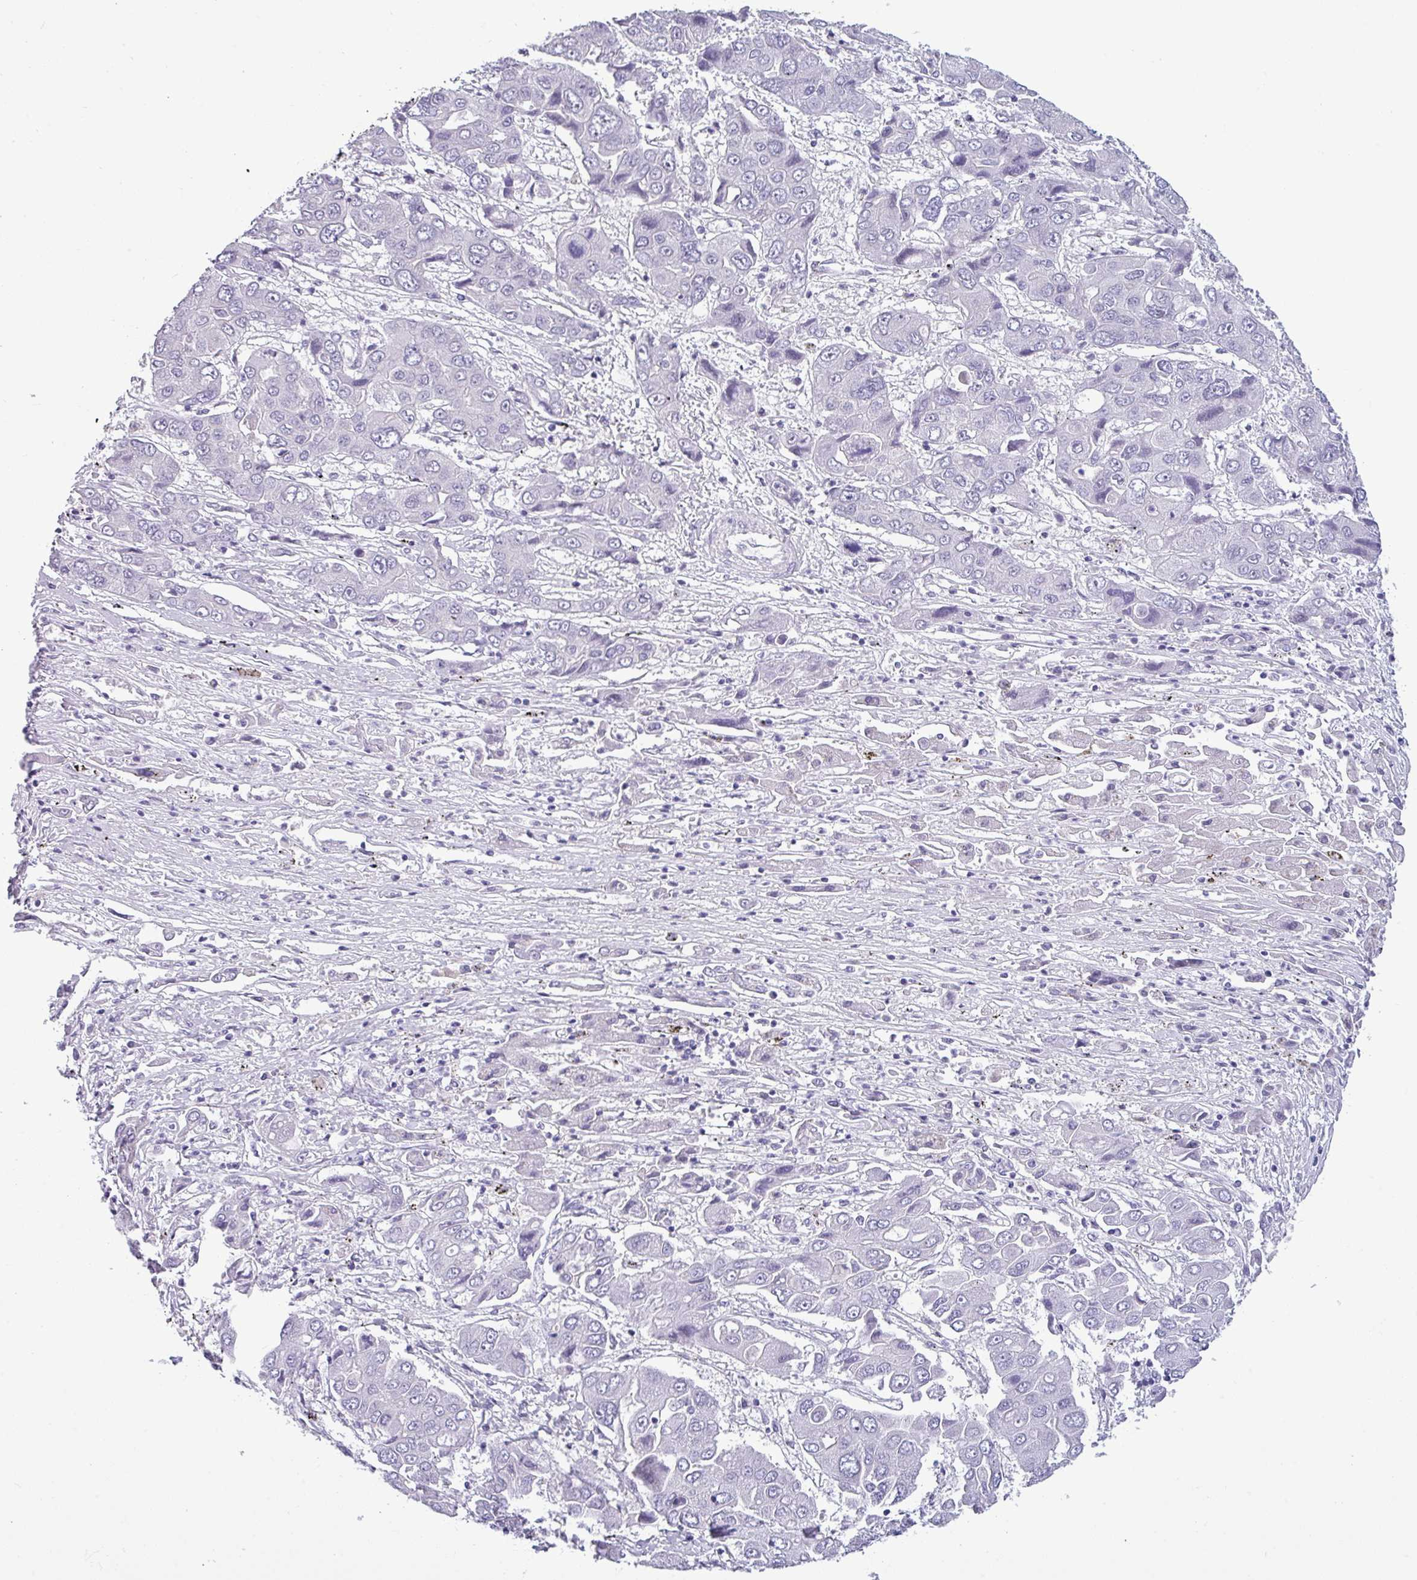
{"staining": {"intensity": "negative", "quantity": "none", "location": "none"}, "tissue": "liver cancer", "cell_type": "Tumor cells", "image_type": "cancer", "snomed": [{"axis": "morphology", "description": "Cholangiocarcinoma"}, {"axis": "topography", "description": "Liver"}], "caption": "Protein analysis of cholangiocarcinoma (liver) demonstrates no significant expression in tumor cells.", "gene": "SRGAP1", "patient": {"sex": "male", "age": 67}}